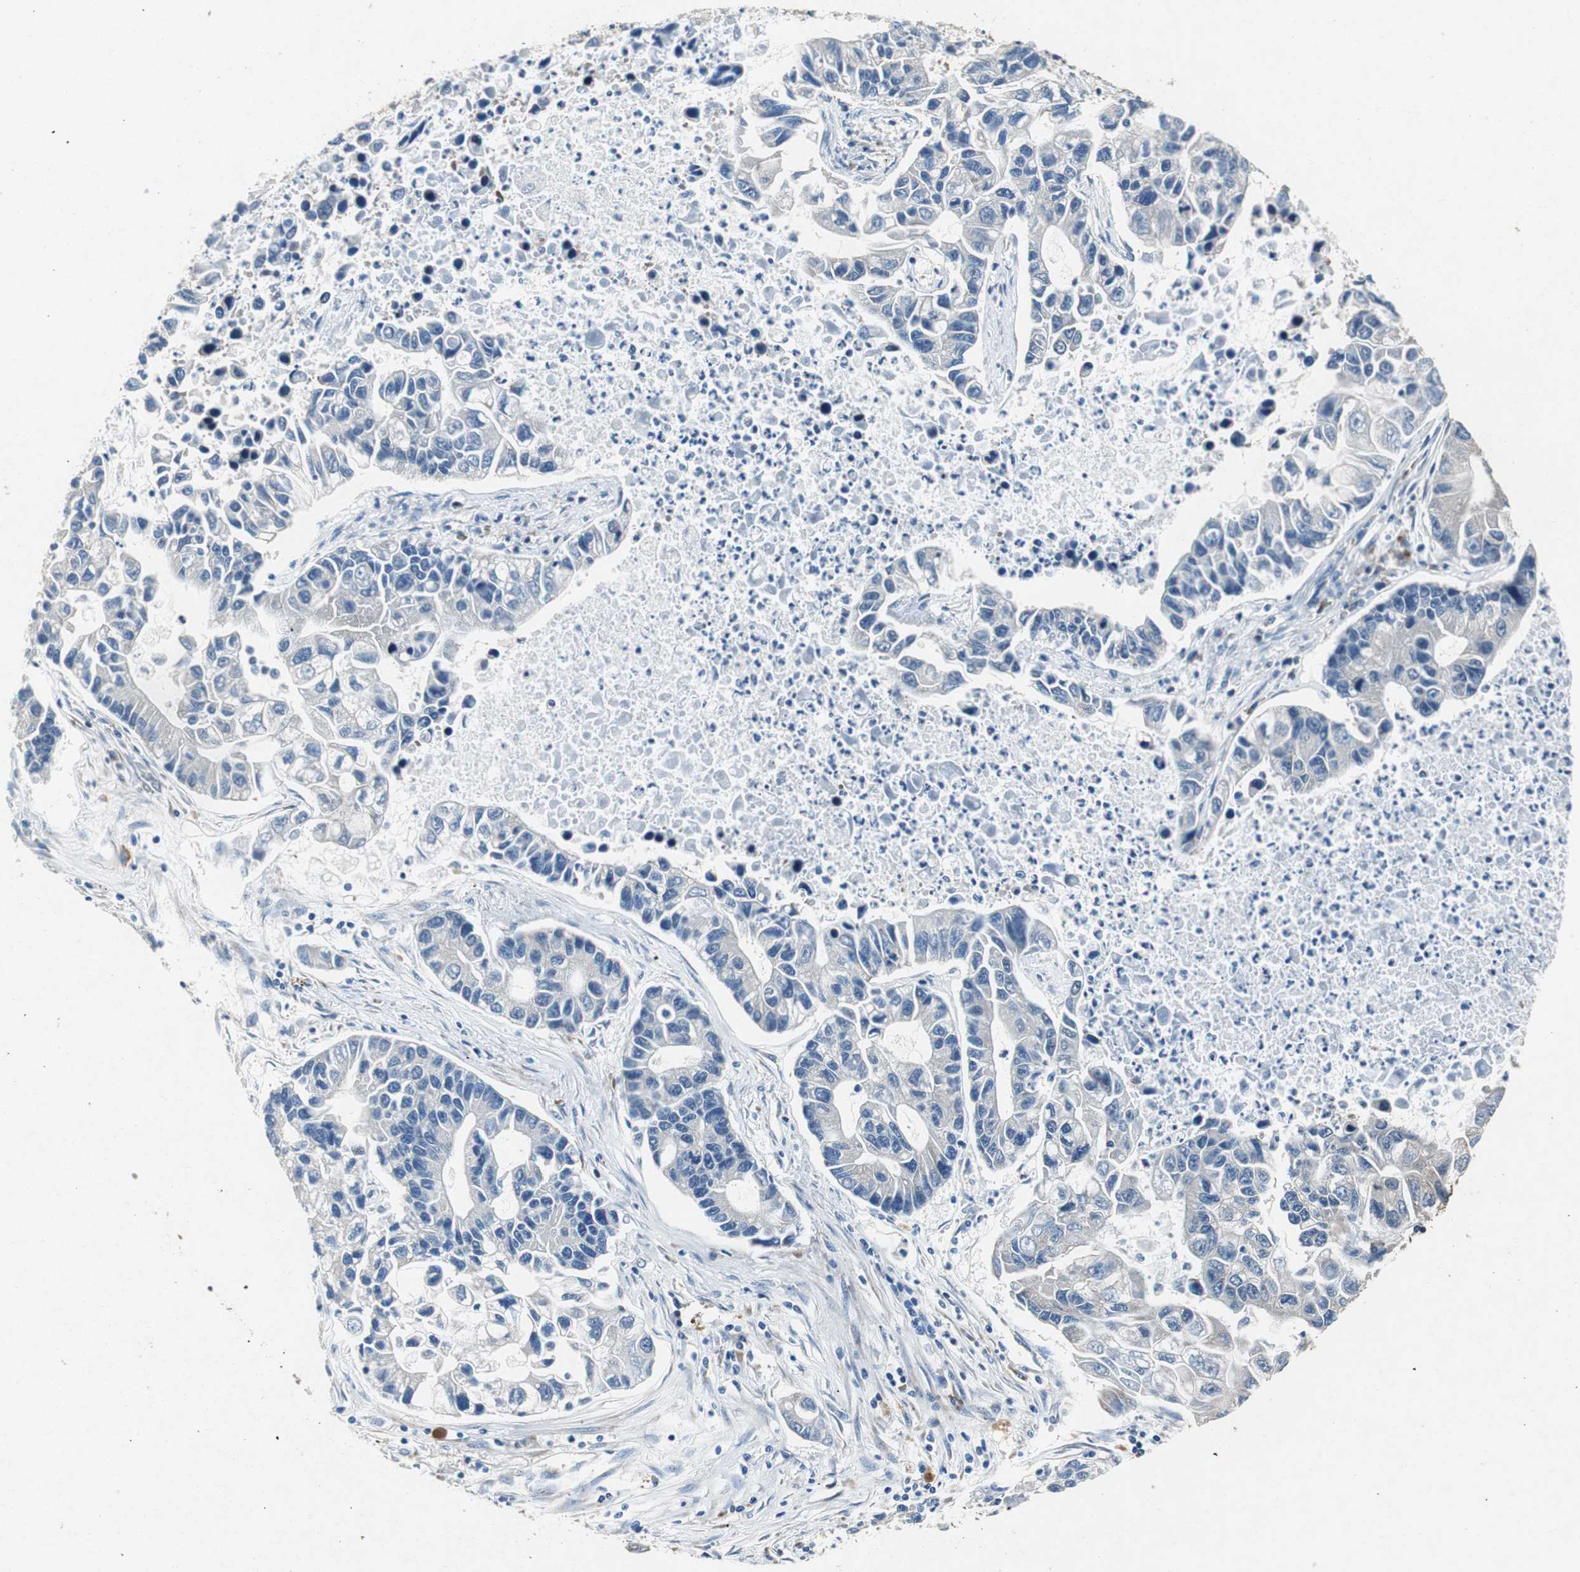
{"staining": {"intensity": "negative", "quantity": "none", "location": "none"}, "tissue": "lung cancer", "cell_type": "Tumor cells", "image_type": "cancer", "snomed": [{"axis": "morphology", "description": "Adenocarcinoma, NOS"}, {"axis": "topography", "description": "Lung"}], "caption": "There is no significant expression in tumor cells of lung adenocarcinoma.", "gene": "RPL35", "patient": {"sex": "female", "age": 51}}